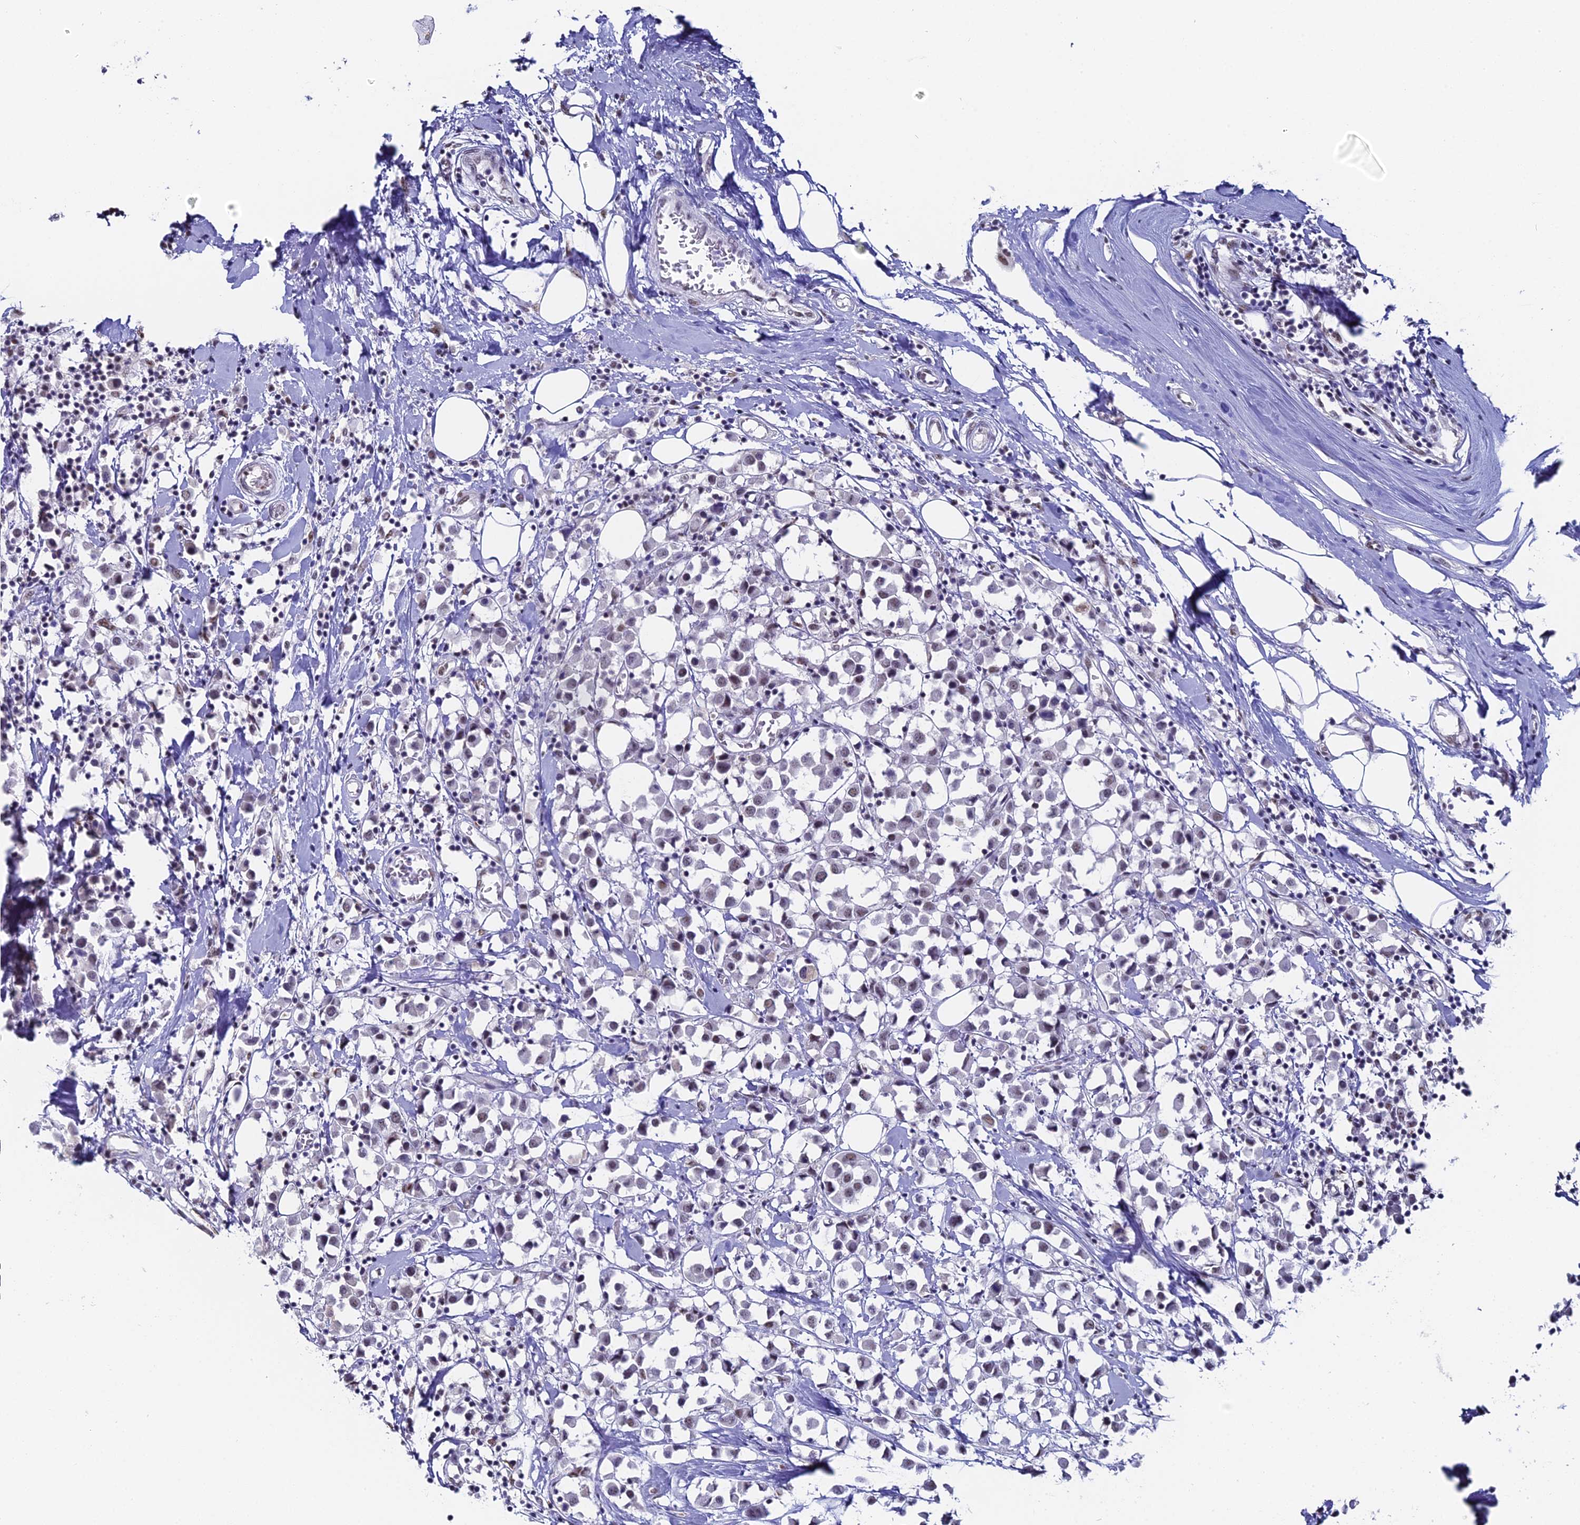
{"staining": {"intensity": "weak", "quantity": "25%-75%", "location": "nuclear"}, "tissue": "breast cancer", "cell_type": "Tumor cells", "image_type": "cancer", "snomed": [{"axis": "morphology", "description": "Duct carcinoma"}, {"axis": "topography", "description": "Breast"}], "caption": "Protein expression analysis of breast cancer exhibits weak nuclear staining in approximately 25%-75% of tumor cells.", "gene": "CD2BP2", "patient": {"sex": "female", "age": 61}}